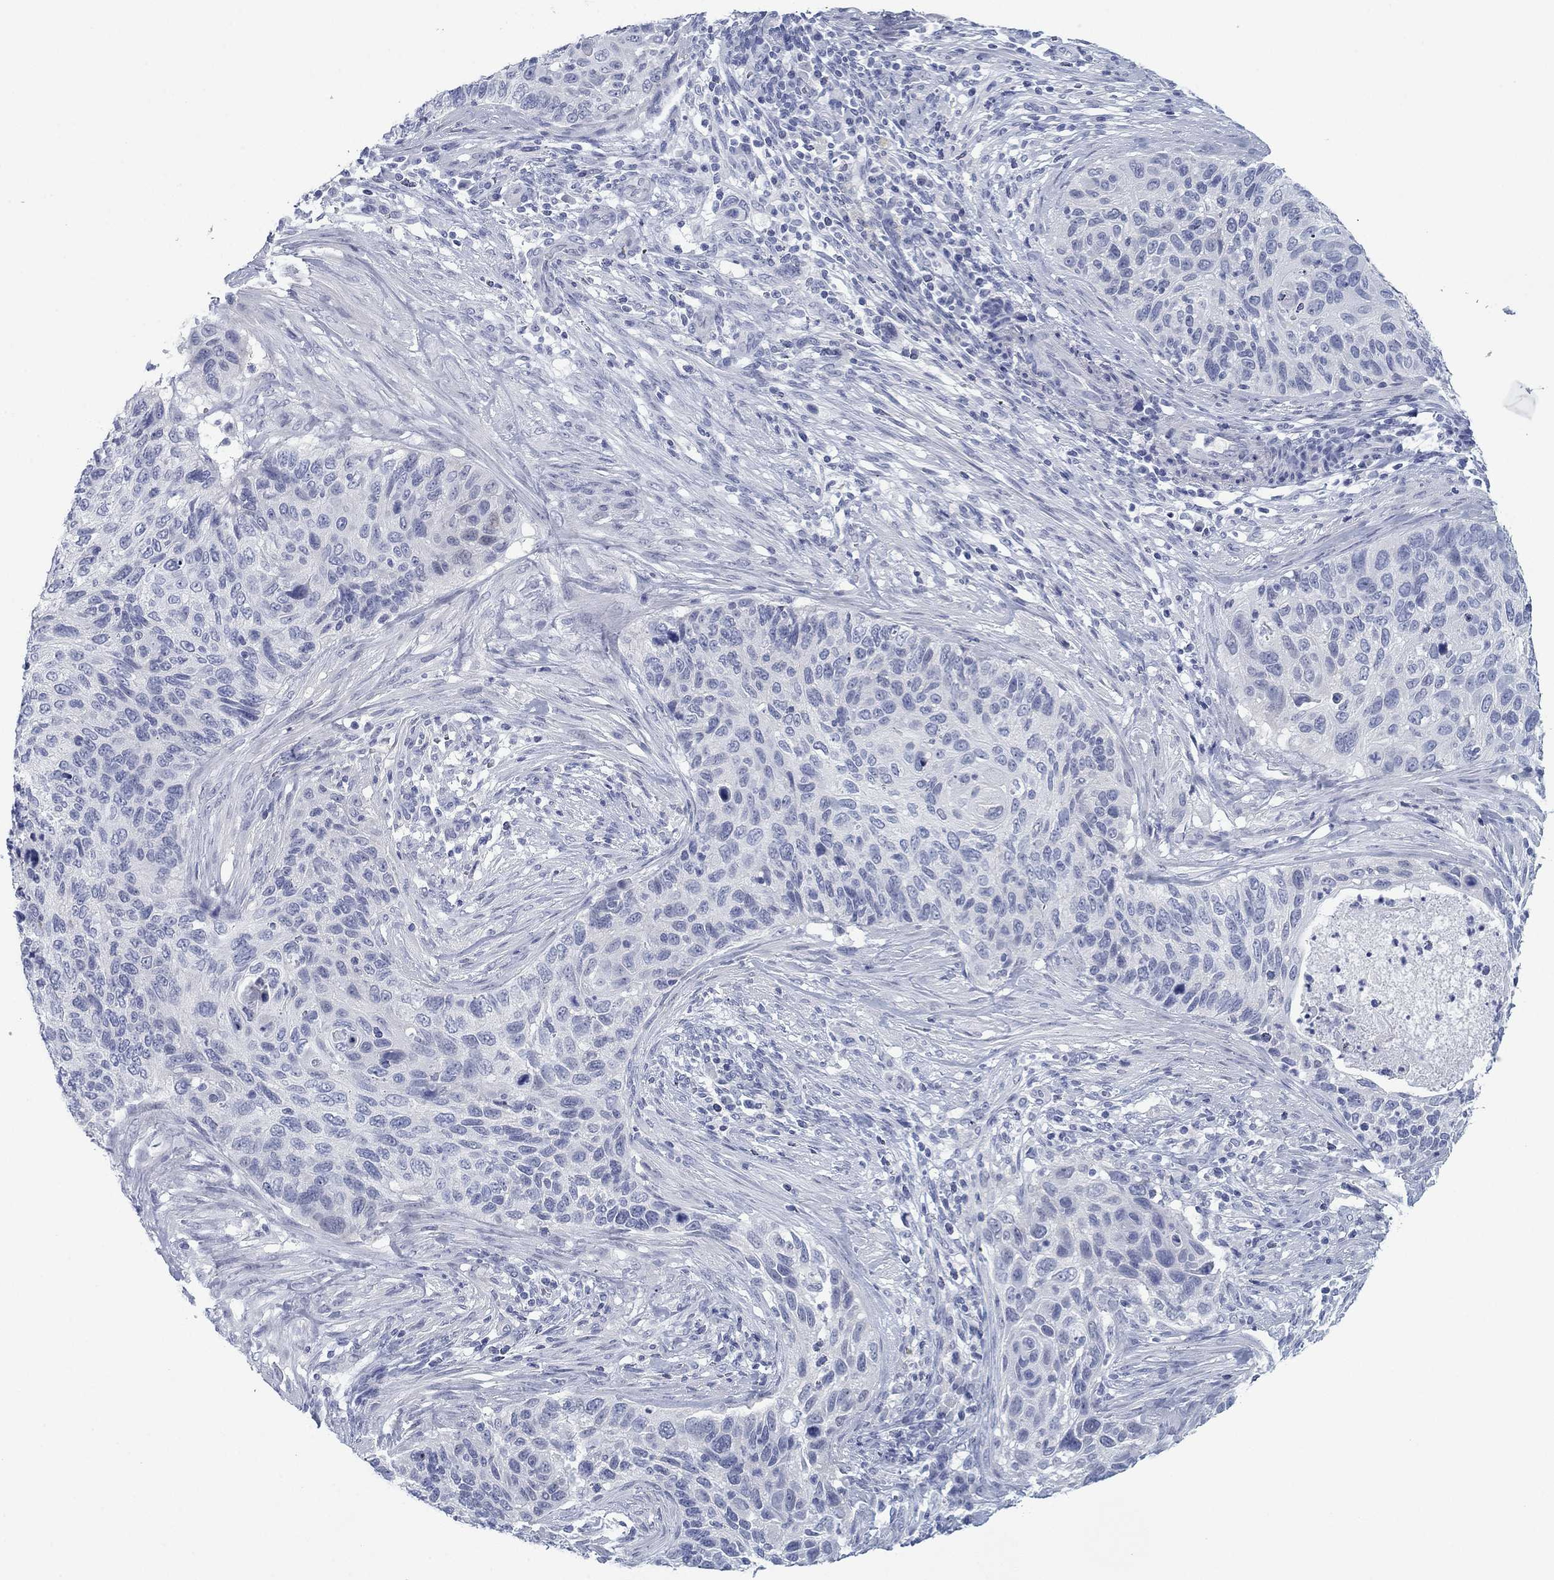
{"staining": {"intensity": "negative", "quantity": "none", "location": "none"}, "tissue": "cervical cancer", "cell_type": "Tumor cells", "image_type": "cancer", "snomed": [{"axis": "morphology", "description": "Squamous cell carcinoma, NOS"}, {"axis": "topography", "description": "Cervix"}], "caption": "An IHC image of cervical cancer is shown. There is no staining in tumor cells of cervical cancer.", "gene": "DNAL1", "patient": {"sex": "female", "age": 70}}